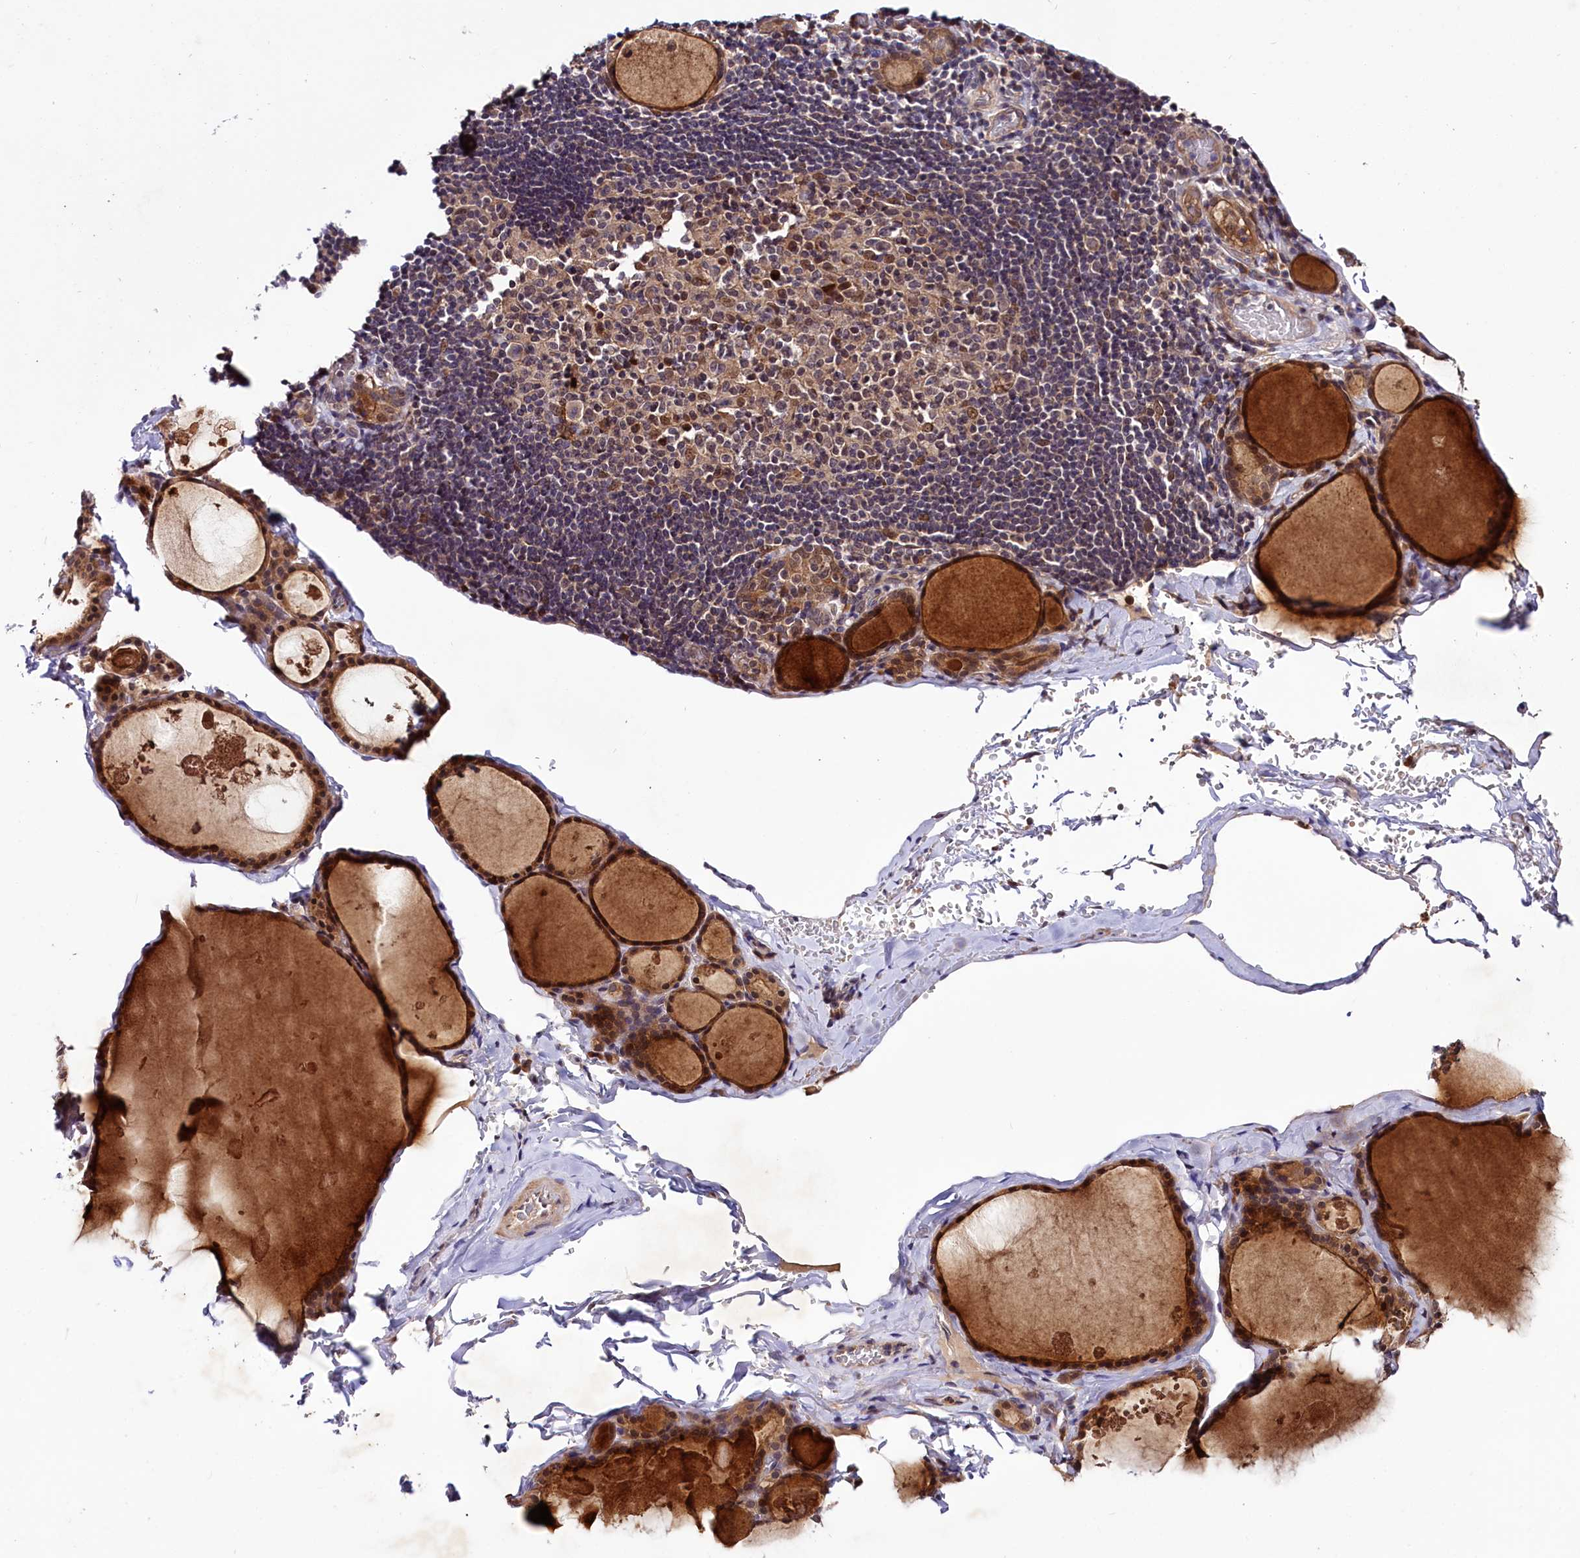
{"staining": {"intensity": "moderate", "quantity": ">75%", "location": "cytoplasmic/membranous,nuclear"}, "tissue": "thyroid gland", "cell_type": "Glandular cells", "image_type": "normal", "snomed": [{"axis": "morphology", "description": "Normal tissue, NOS"}, {"axis": "topography", "description": "Thyroid gland"}], "caption": "Immunohistochemistry (IHC) histopathology image of benign human thyroid gland stained for a protein (brown), which demonstrates medium levels of moderate cytoplasmic/membranous,nuclear staining in about >75% of glandular cells.", "gene": "UBE3A", "patient": {"sex": "male", "age": 56}}